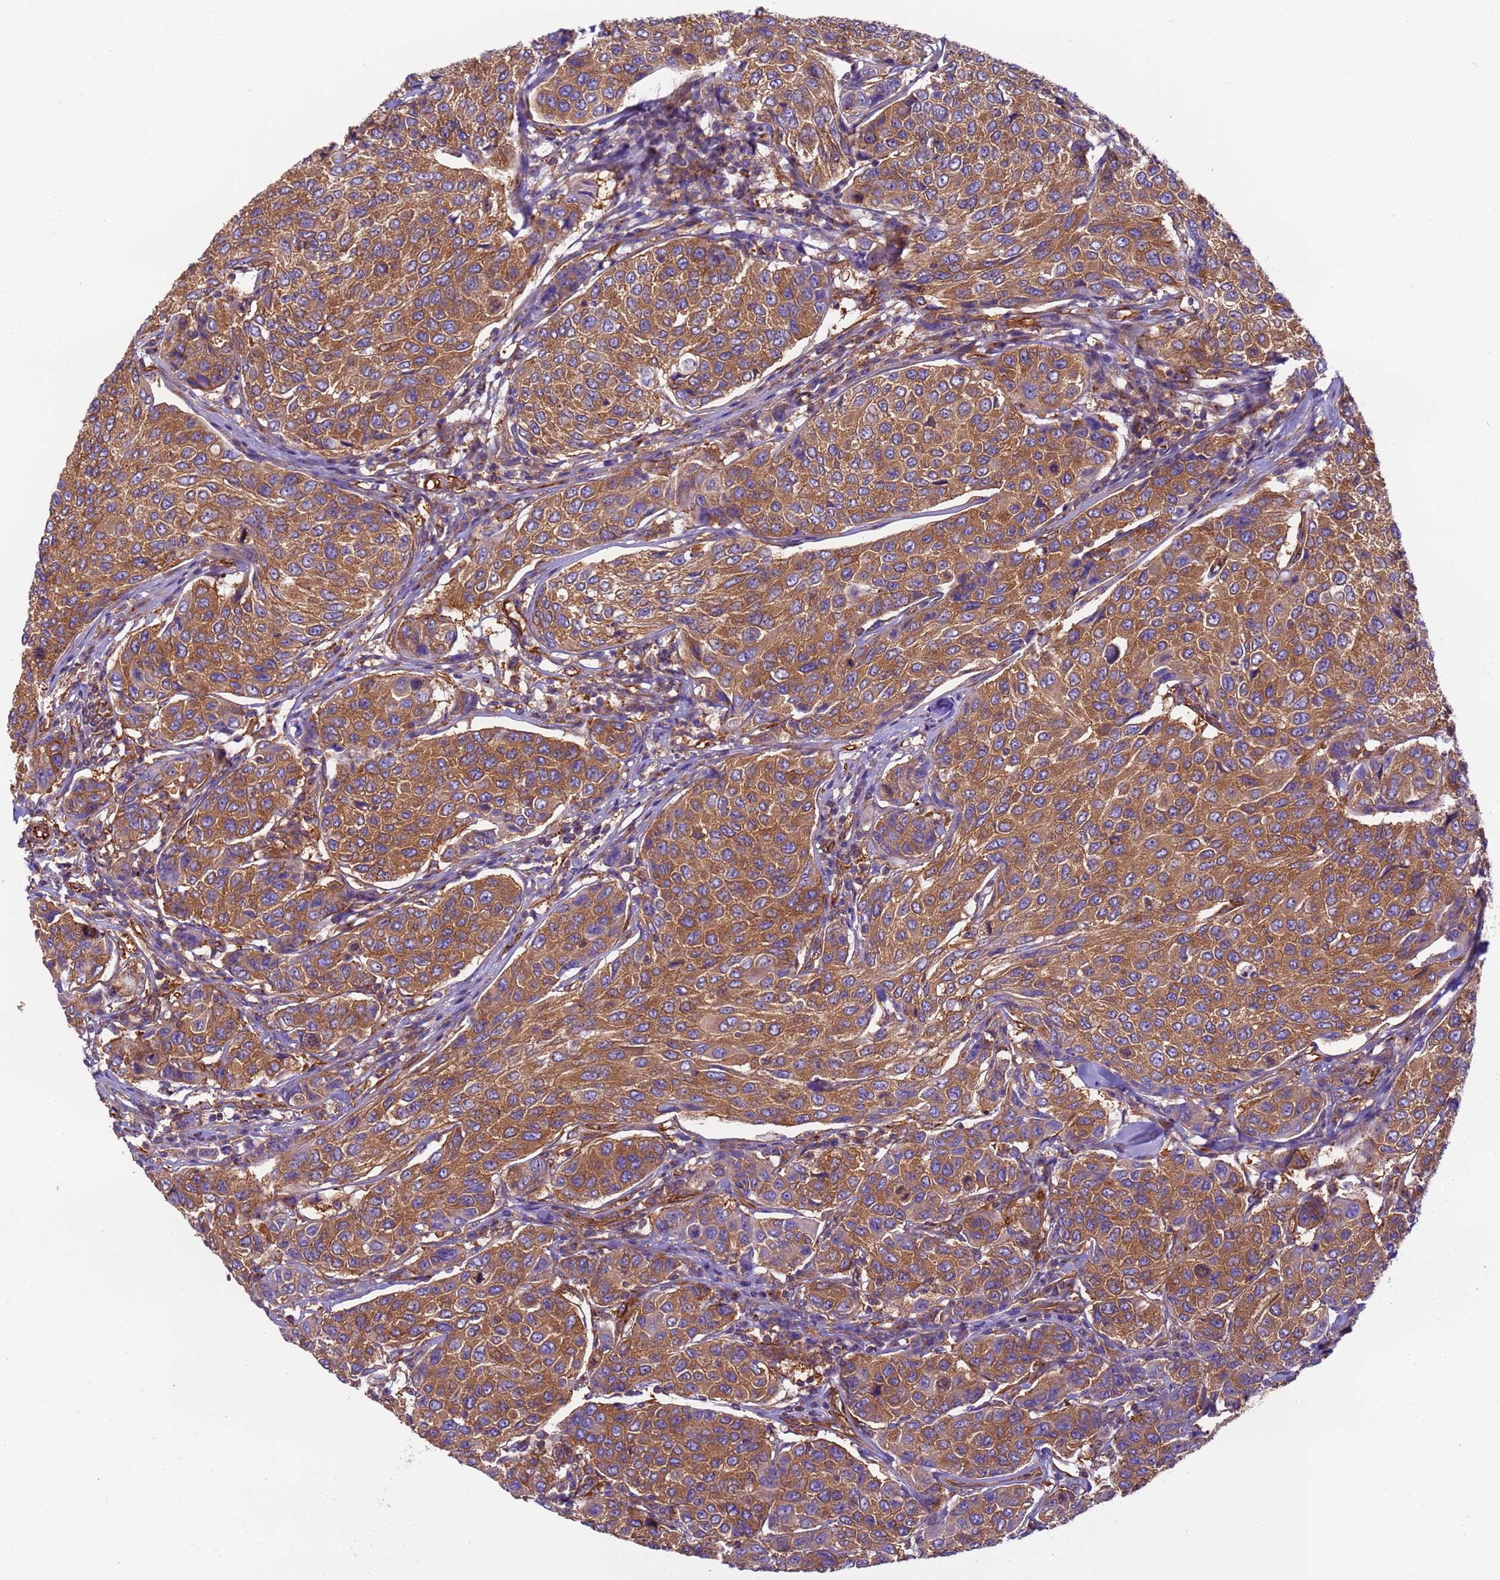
{"staining": {"intensity": "moderate", "quantity": ">75%", "location": "cytoplasmic/membranous"}, "tissue": "breast cancer", "cell_type": "Tumor cells", "image_type": "cancer", "snomed": [{"axis": "morphology", "description": "Duct carcinoma"}, {"axis": "topography", "description": "Breast"}], "caption": "Breast cancer (infiltrating ductal carcinoma) stained for a protein (brown) shows moderate cytoplasmic/membranous positive positivity in approximately >75% of tumor cells.", "gene": "DYNC1I2", "patient": {"sex": "female", "age": 55}}